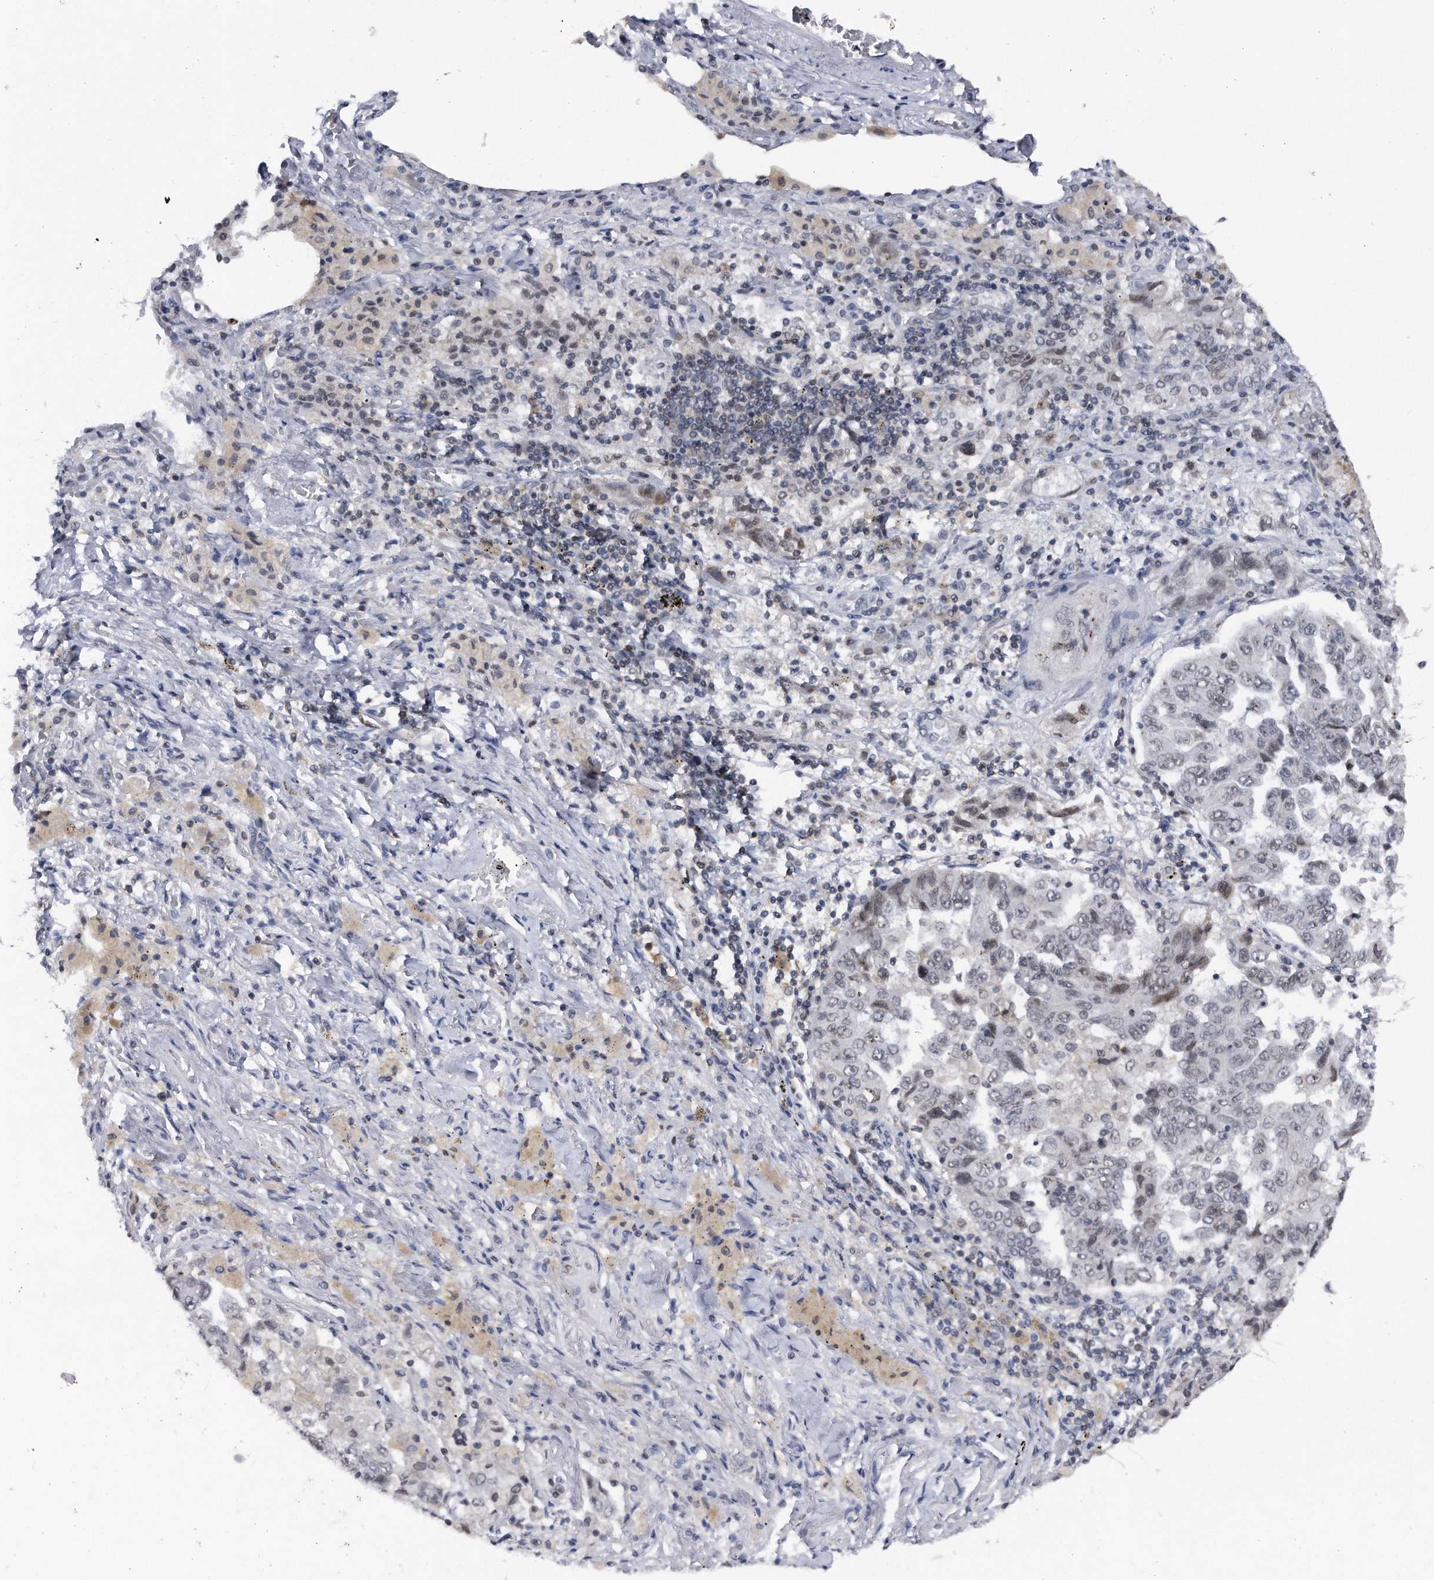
{"staining": {"intensity": "weak", "quantity": "<25%", "location": "nuclear"}, "tissue": "lung cancer", "cell_type": "Tumor cells", "image_type": "cancer", "snomed": [{"axis": "morphology", "description": "Adenocarcinoma, NOS"}, {"axis": "topography", "description": "Lung"}], "caption": "This is an immunohistochemistry histopathology image of lung cancer (adenocarcinoma). There is no positivity in tumor cells.", "gene": "VIRMA", "patient": {"sex": "female", "age": 51}}